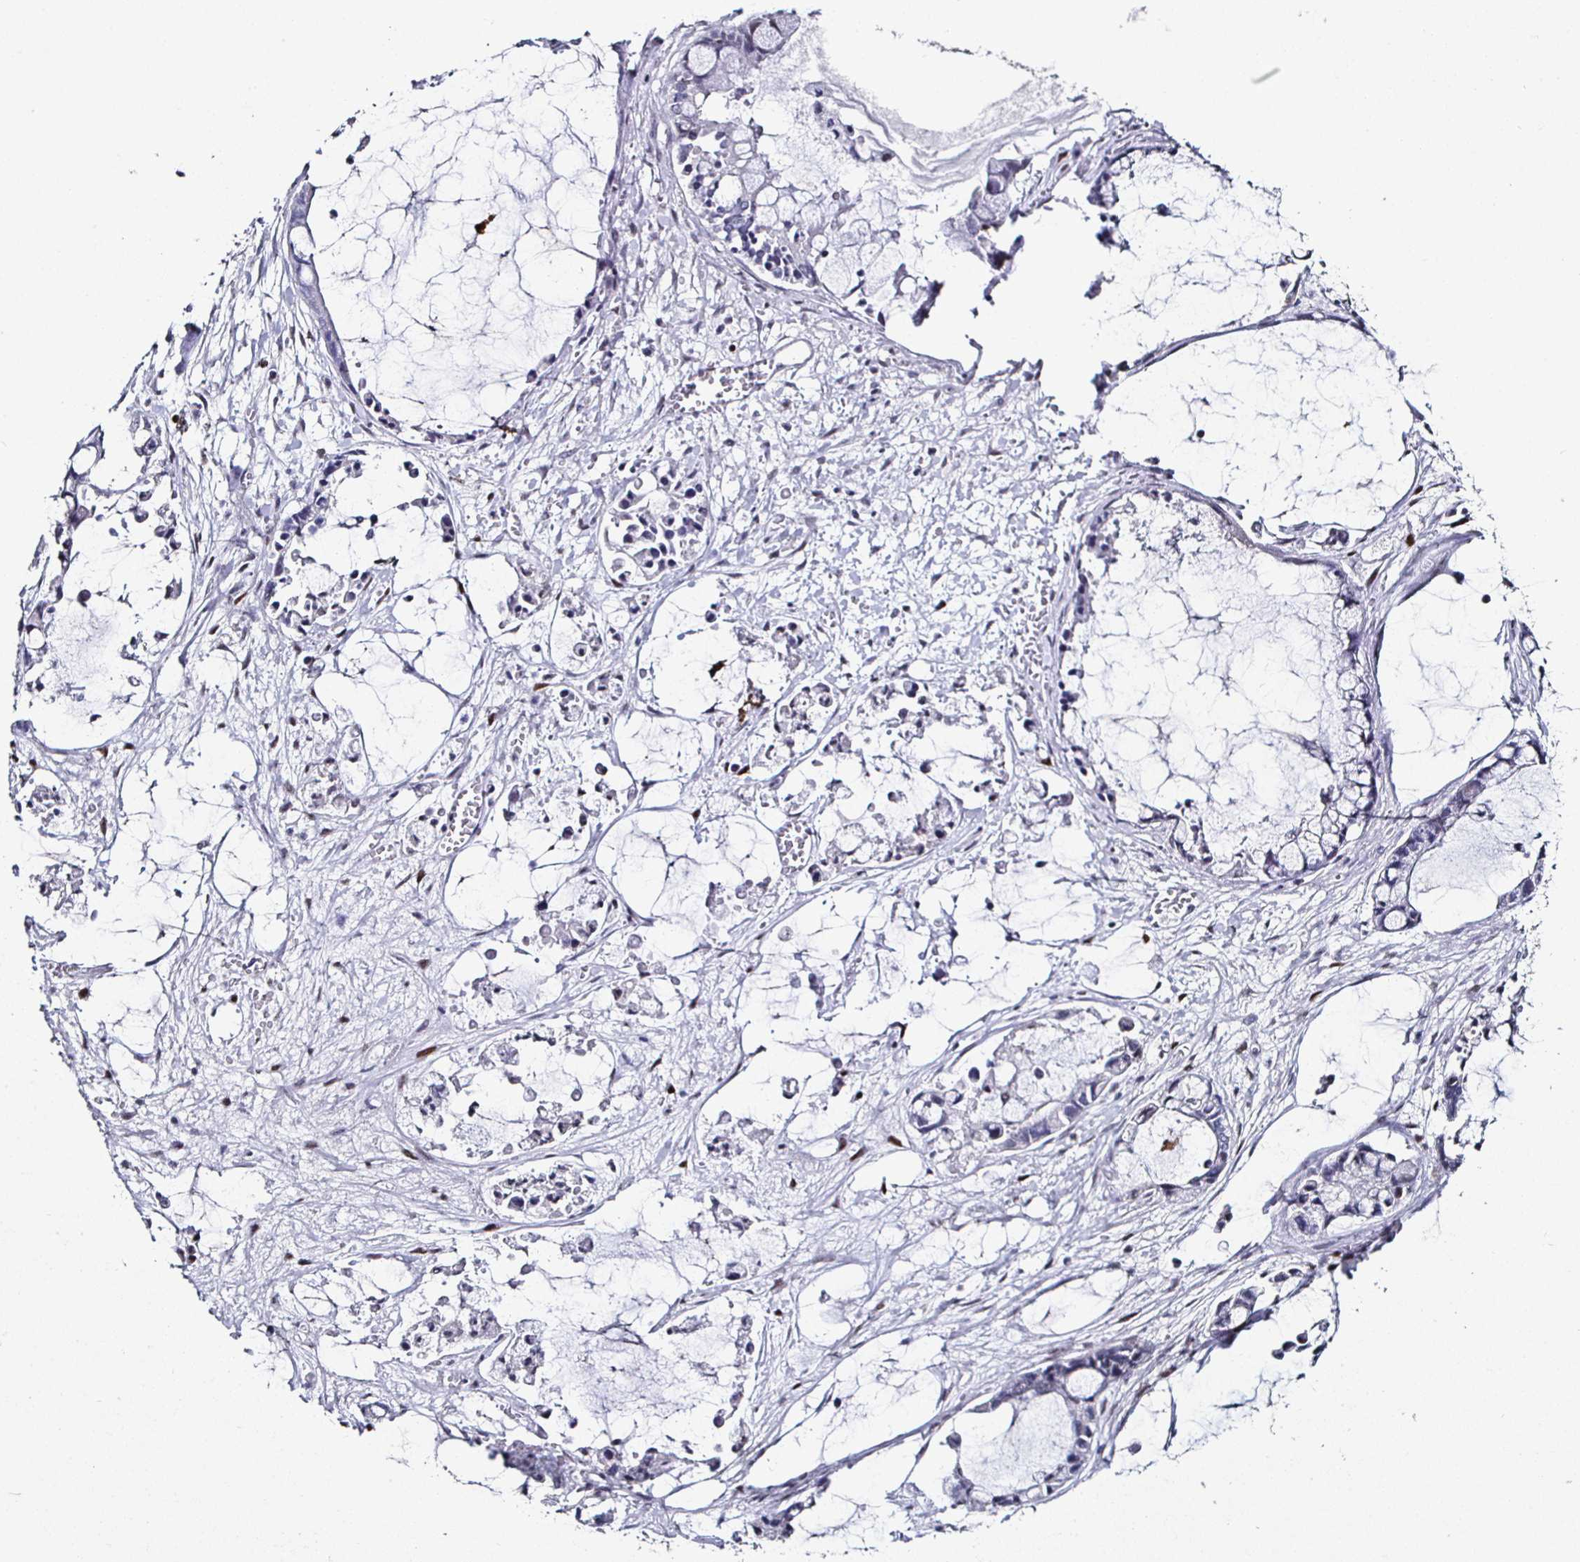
{"staining": {"intensity": "negative", "quantity": "none", "location": "none"}, "tissue": "ovarian cancer", "cell_type": "Tumor cells", "image_type": "cancer", "snomed": [{"axis": "morphology", "description": "Cystadenocarcinoma, mucinous, NOS"}, {"axis": "topography", "description": "Ovary"}], "caption": "Tumor cells show no significant protein expression in ovarian cancer. The staining is performed using DAB (3,3'-diaminobenzidine) brown chromogen with nuclei counter-stained in using hematoxylin.", "gene": "RUNX2", "patient": {"sex": "female", "age": 63}}